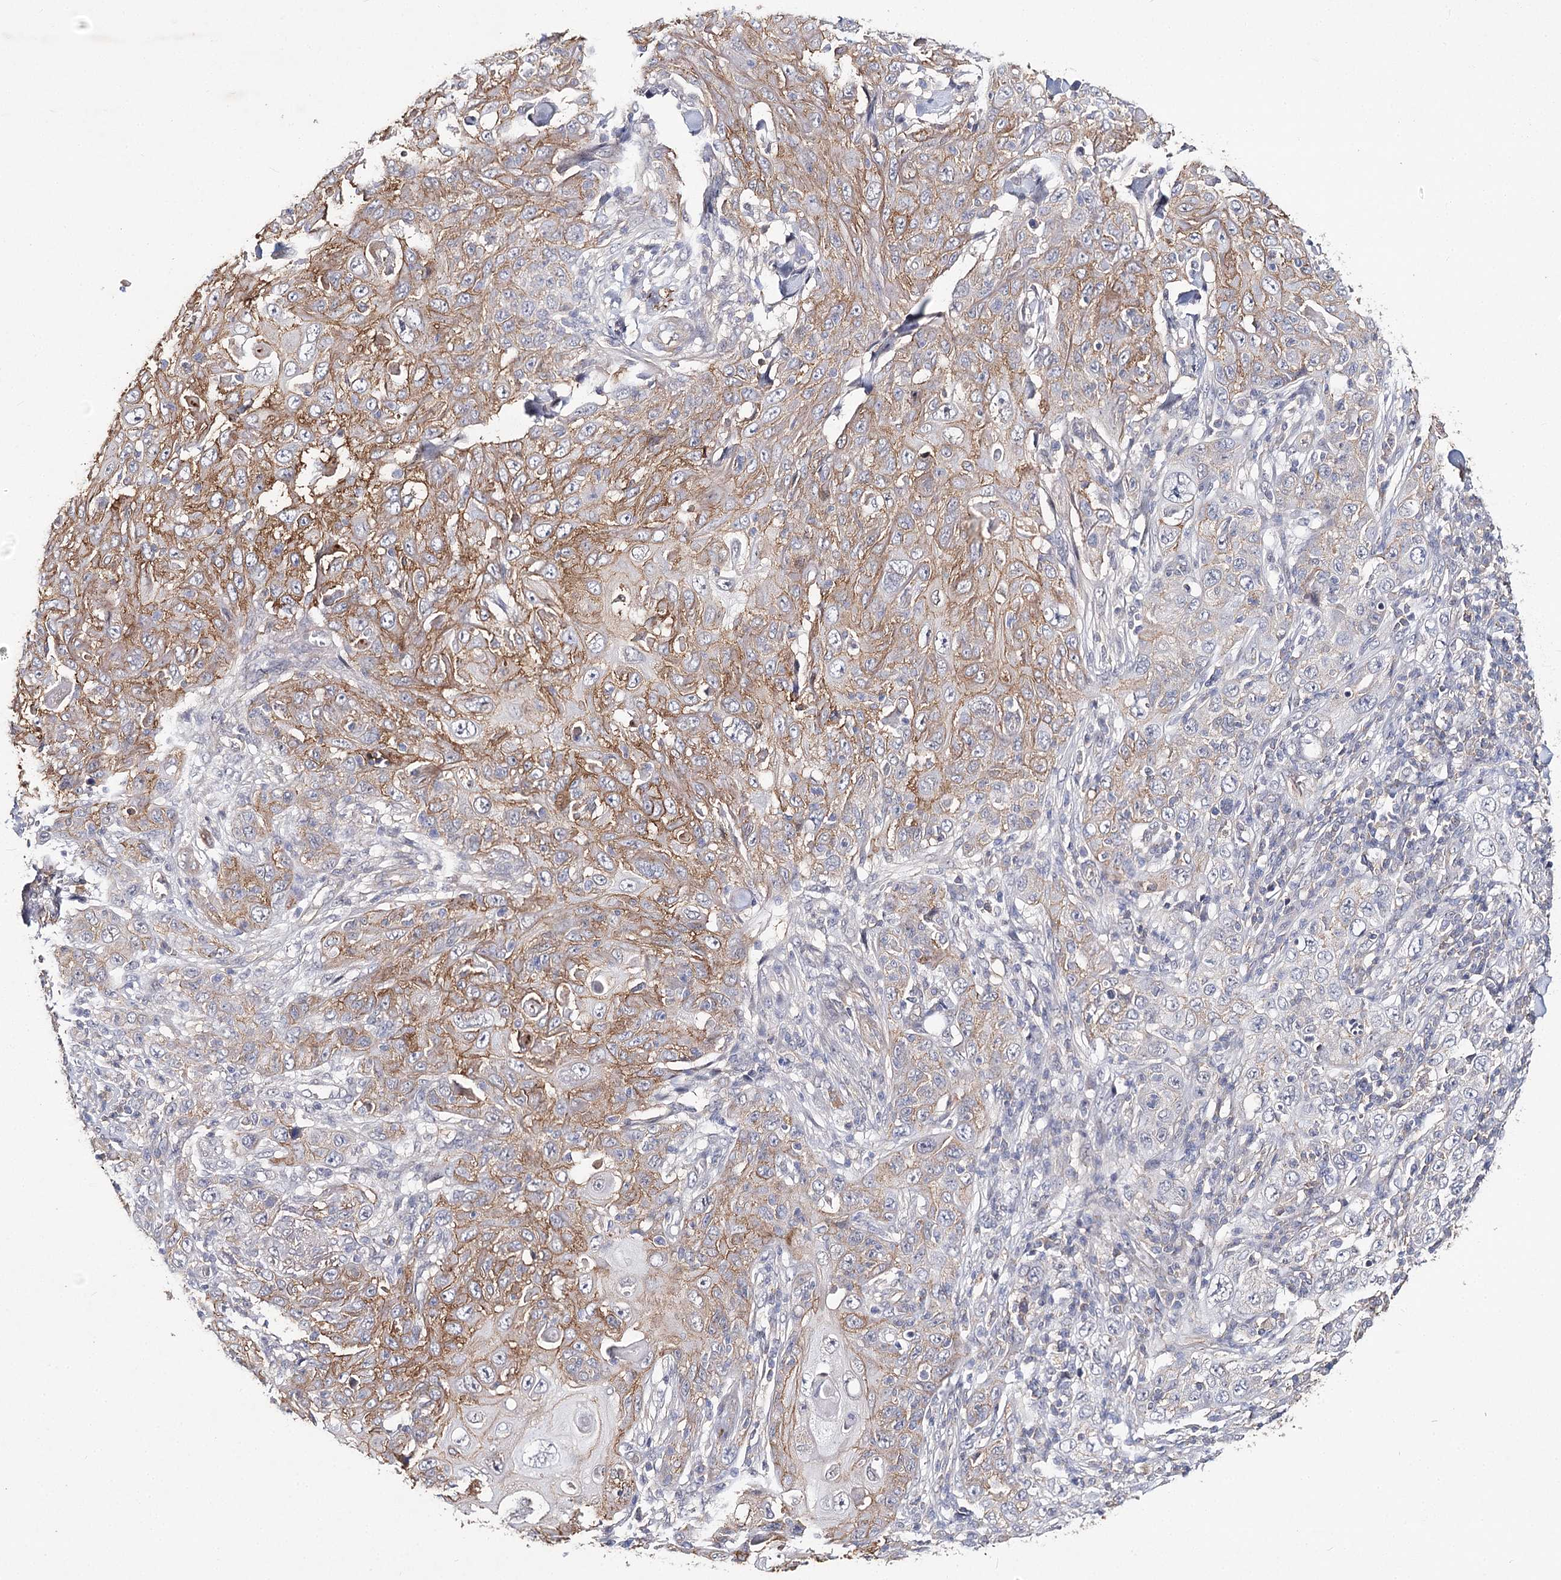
{"staining": {"intensity": "moderate", "quantity": ">75%", "location": "cytoplasmic/membranous"}, "tissue": "skin cancer", "cell_type": "Tumor cells", "image_type": "cancer", "snomed": [{"axis": "morphology", "description": "Squamous cell carcinoma, NOS"}, {"axis": "topography", "description": "Skin"}], "caption": "High-magnification brightfield microscopy of skin cancer (squamous cell carcinoma) stained with DAB (brown) and counterstained with hematoxylin (blue). tumor cells exhibit moderate cytoplasmic/membranous expression is identified in about>75% of cells. The staining was performed using DAB, with brown indicating positive protein expression. Nuclei are stained blue with hematoxylin.", "gene": "TMEM218", "patient": {"sex": "female", "age": 88}}